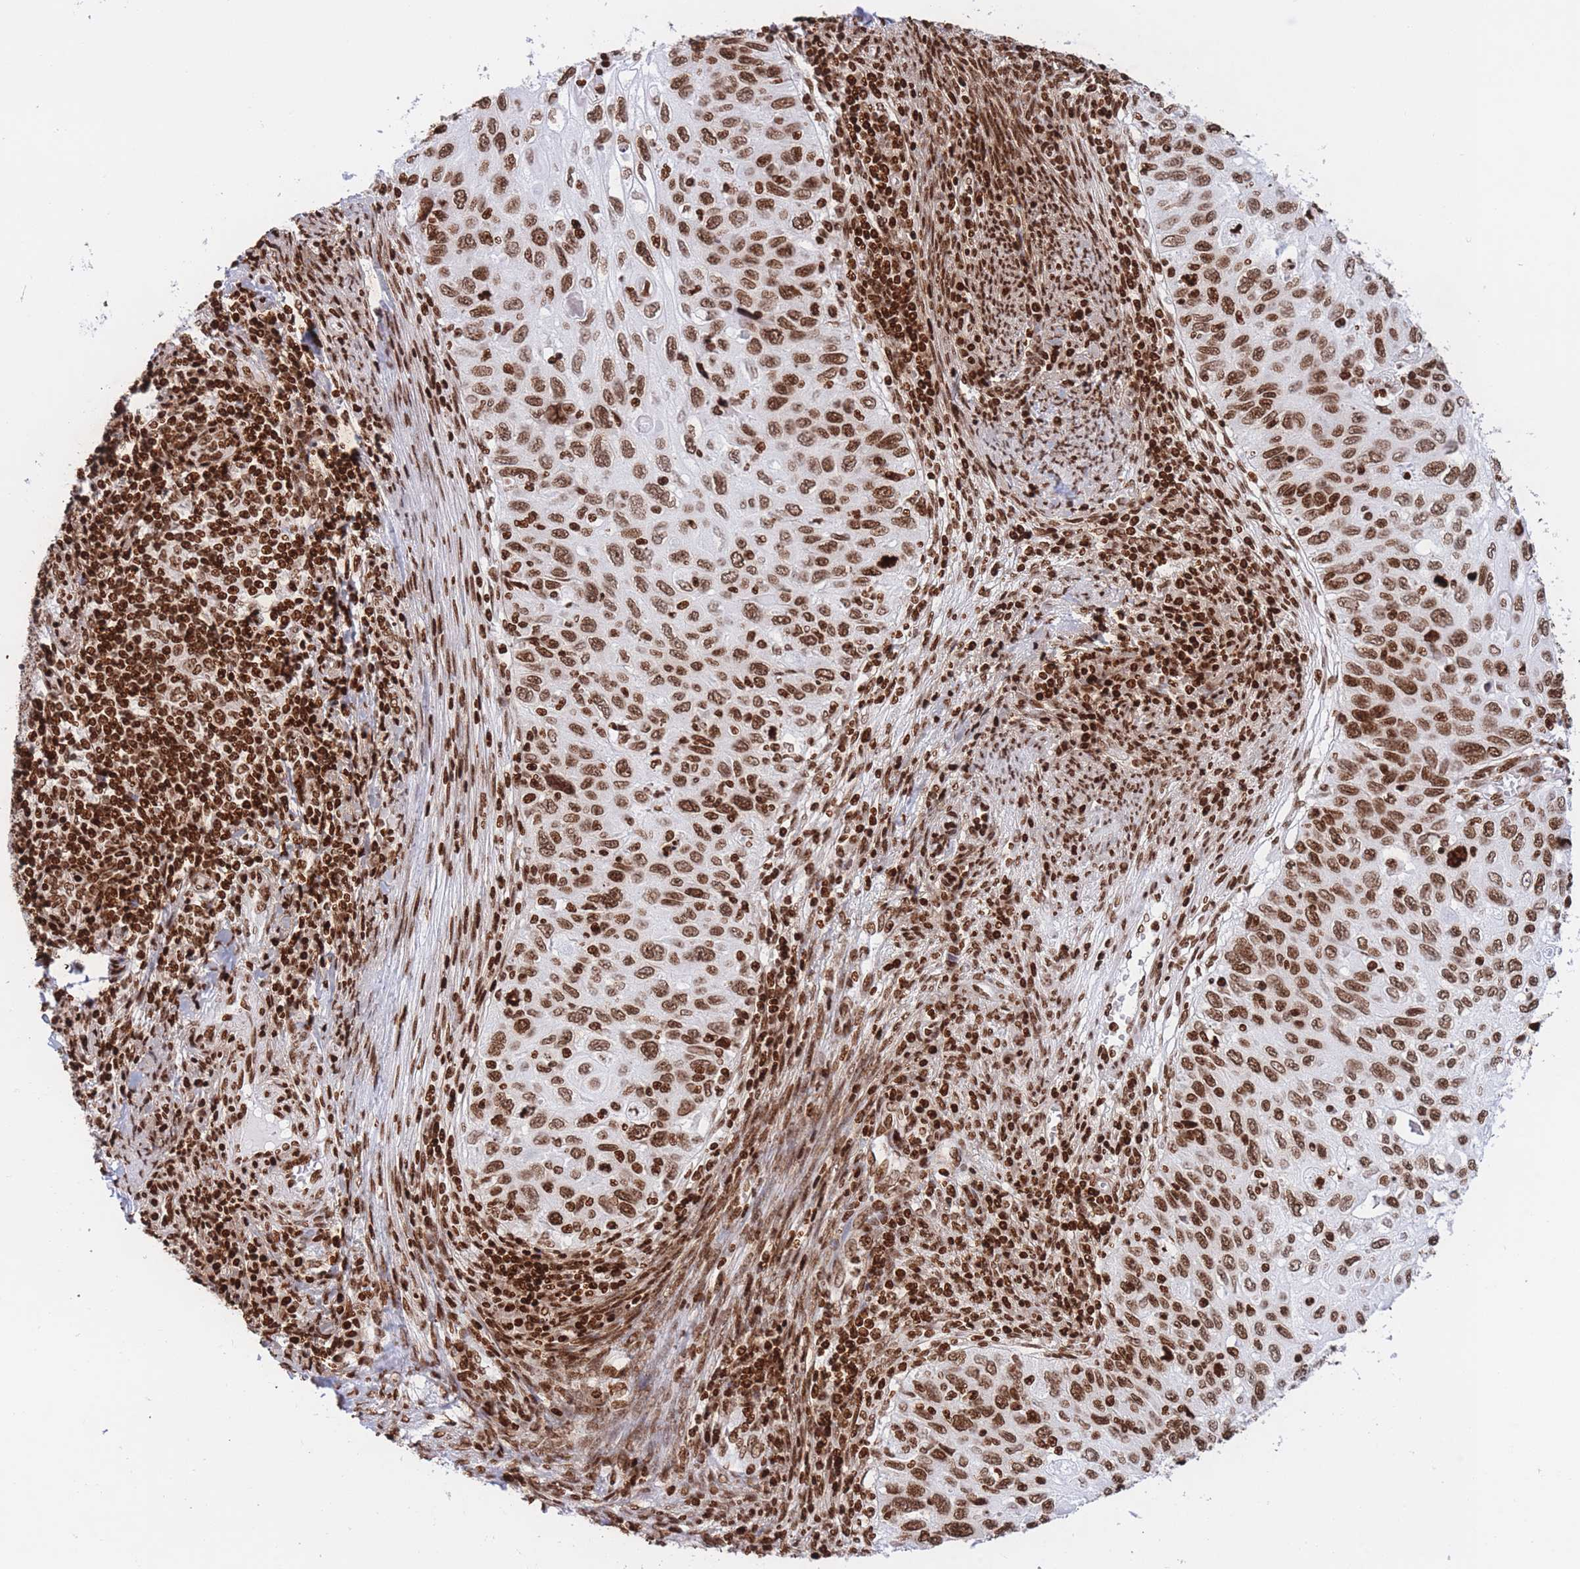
{"staining": {"intensity": "moderate", "quantity": ">75%", "location": "nuclear"}, "tissue": "cervical cancer", "cell_type": "Tumor cells", "image_type": "cancer", "snomed": [{"axis": "morphology", "description": "Squamous cell carcinoma, NOS"}, {"axis": "topography", "description": "Cervix"}], "caption": "This is an image of immunohistochemistry staining of cervical squamous cell carcinoma, which shows moderate staining in the nuclear of tumor cells.", "gene": "H2BC11", "patient": {"sex": "female", "age": 70}}